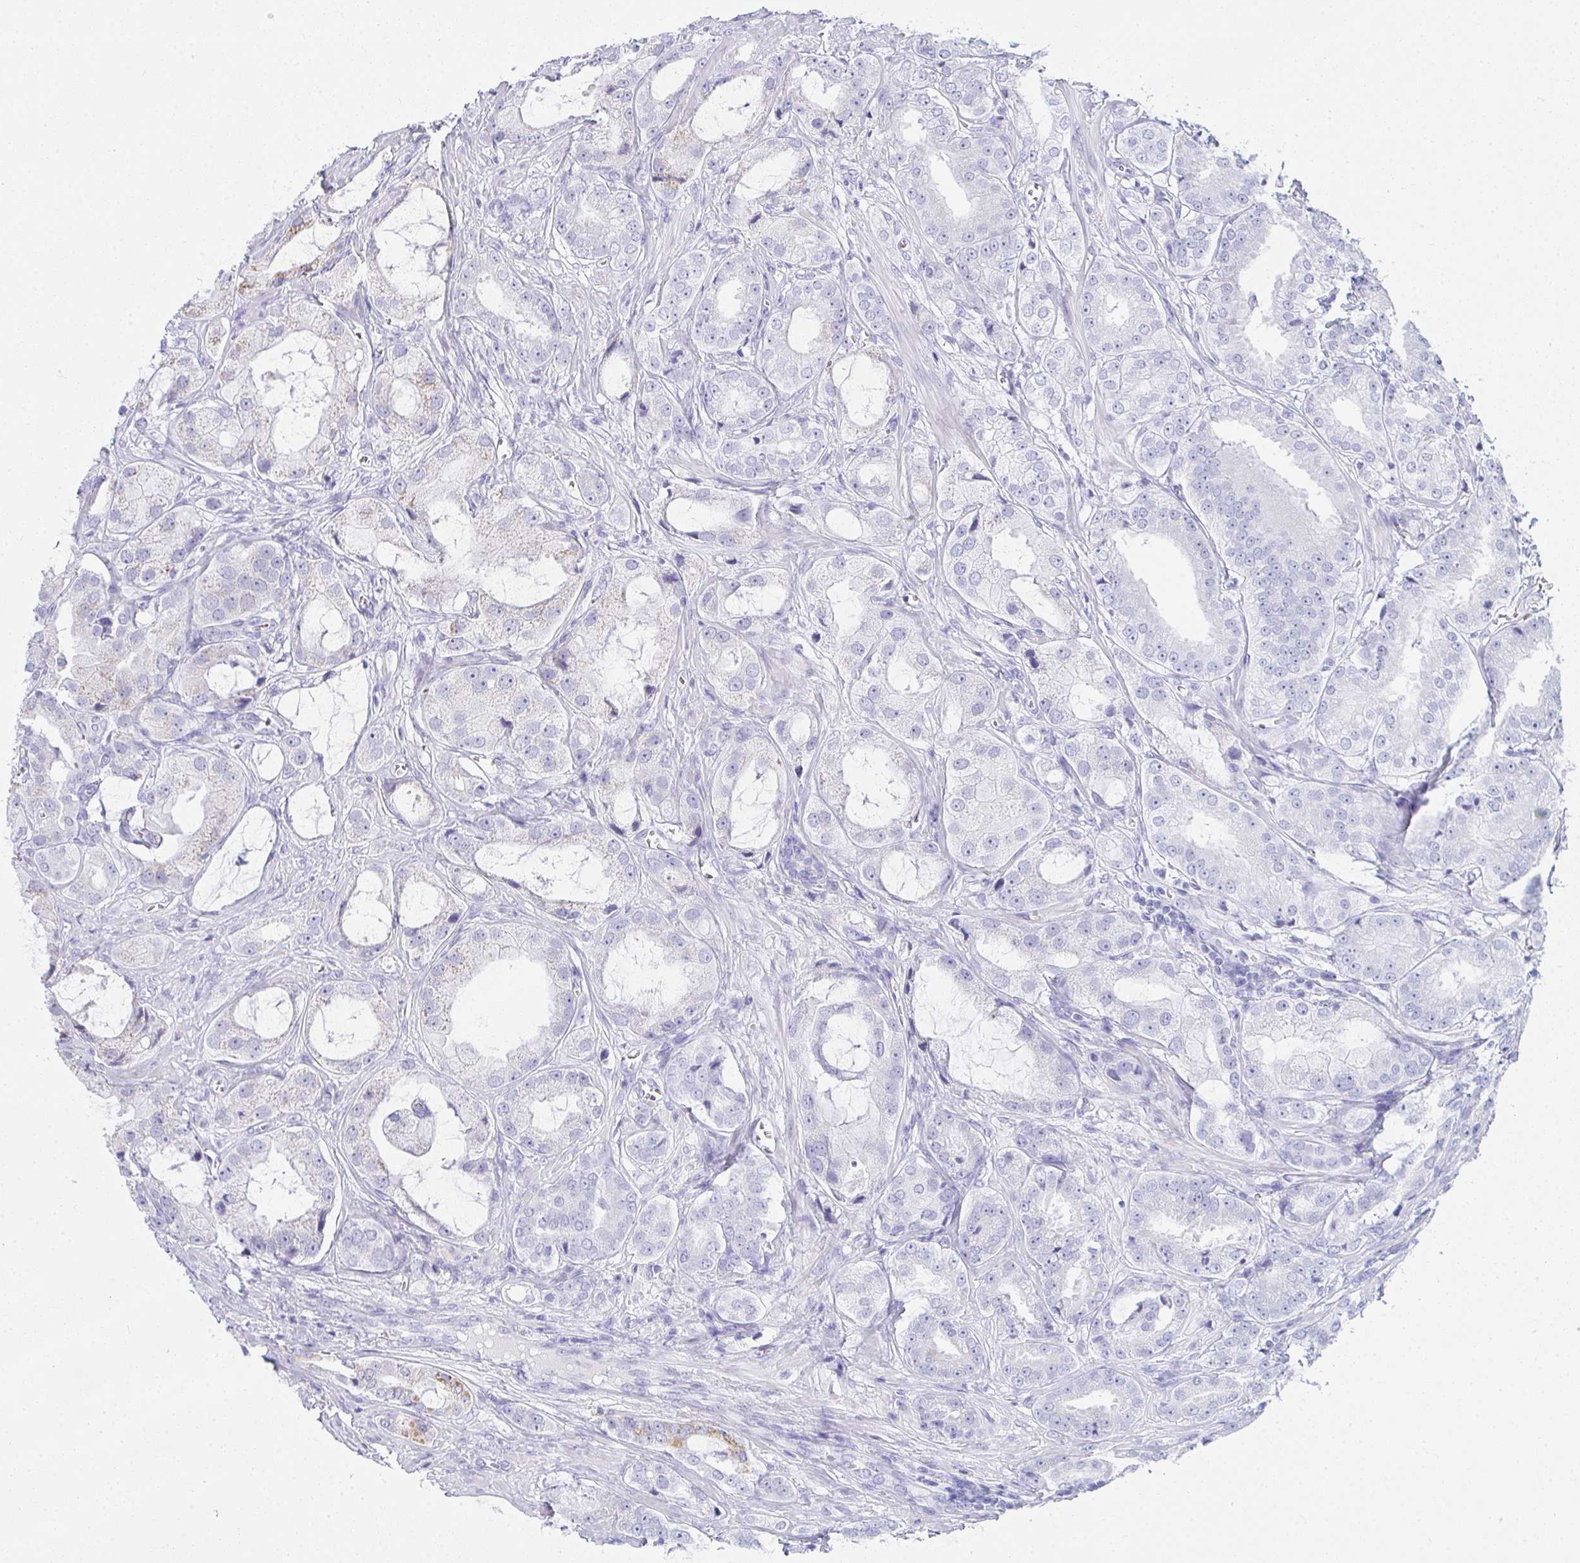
{"staining": {"intensity": "negative", "quantity": "none", "location": "none"}, "tissue": "prostate cancer", "cell_type": "Tumor cells", "image_type": "cancer", "snomed": [{"axis": "morphology", "description": "Adenocarcinoma, High grade"}, {"axis": "topography", "description": "Prostate"}], "caption": "A histopathology image of human prostate cancer is negative for staining in tumor cells.", "gene": "ZNF182", "patient": {"sex": "male", "age": 64}}